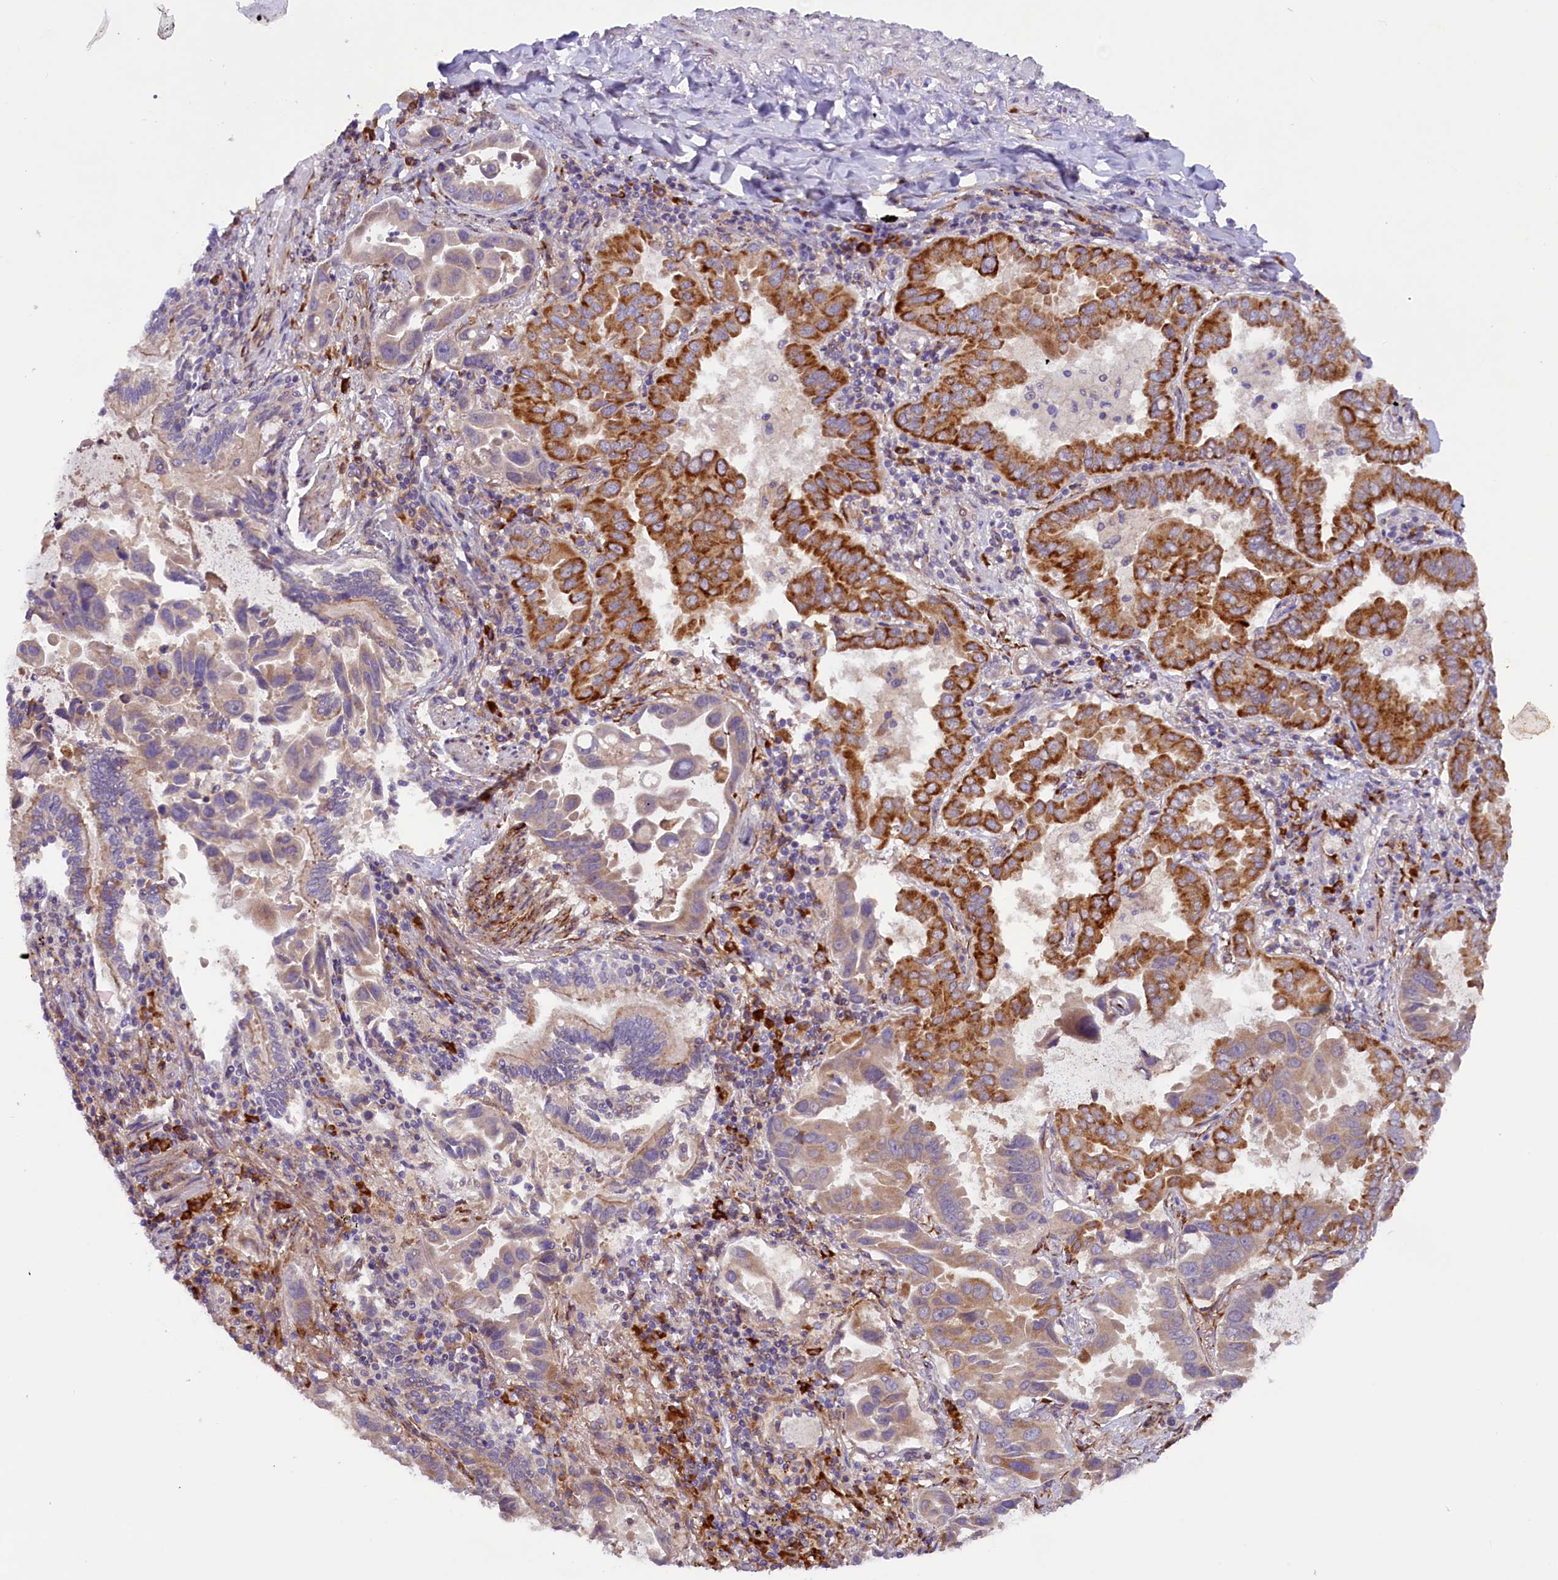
{"staining": {"intensity": "strong", "quantity": "25%-75%", "location": "cytoplasmic/membranous"}, "tissue": "lung cancer", "cell_type": "Tumor cells", "image_type": "cancer", "snomed": [{"axis": "morphology", "description": "Adenocarcinoma, NOS"}, {"axis": "topography", "description": "Lung"}], "caption": "Immunohistochemical staining of adenocarcinoma (lung) demonstrates strong cytoplasmic/membranous protein positivity in approximately 25%-75% of tumor cells. (brown staining indicates protein expression, while blue staining denotes nuclei).", "gene": "SSC5D", "patient": {"sex": "male", "age": 64}}